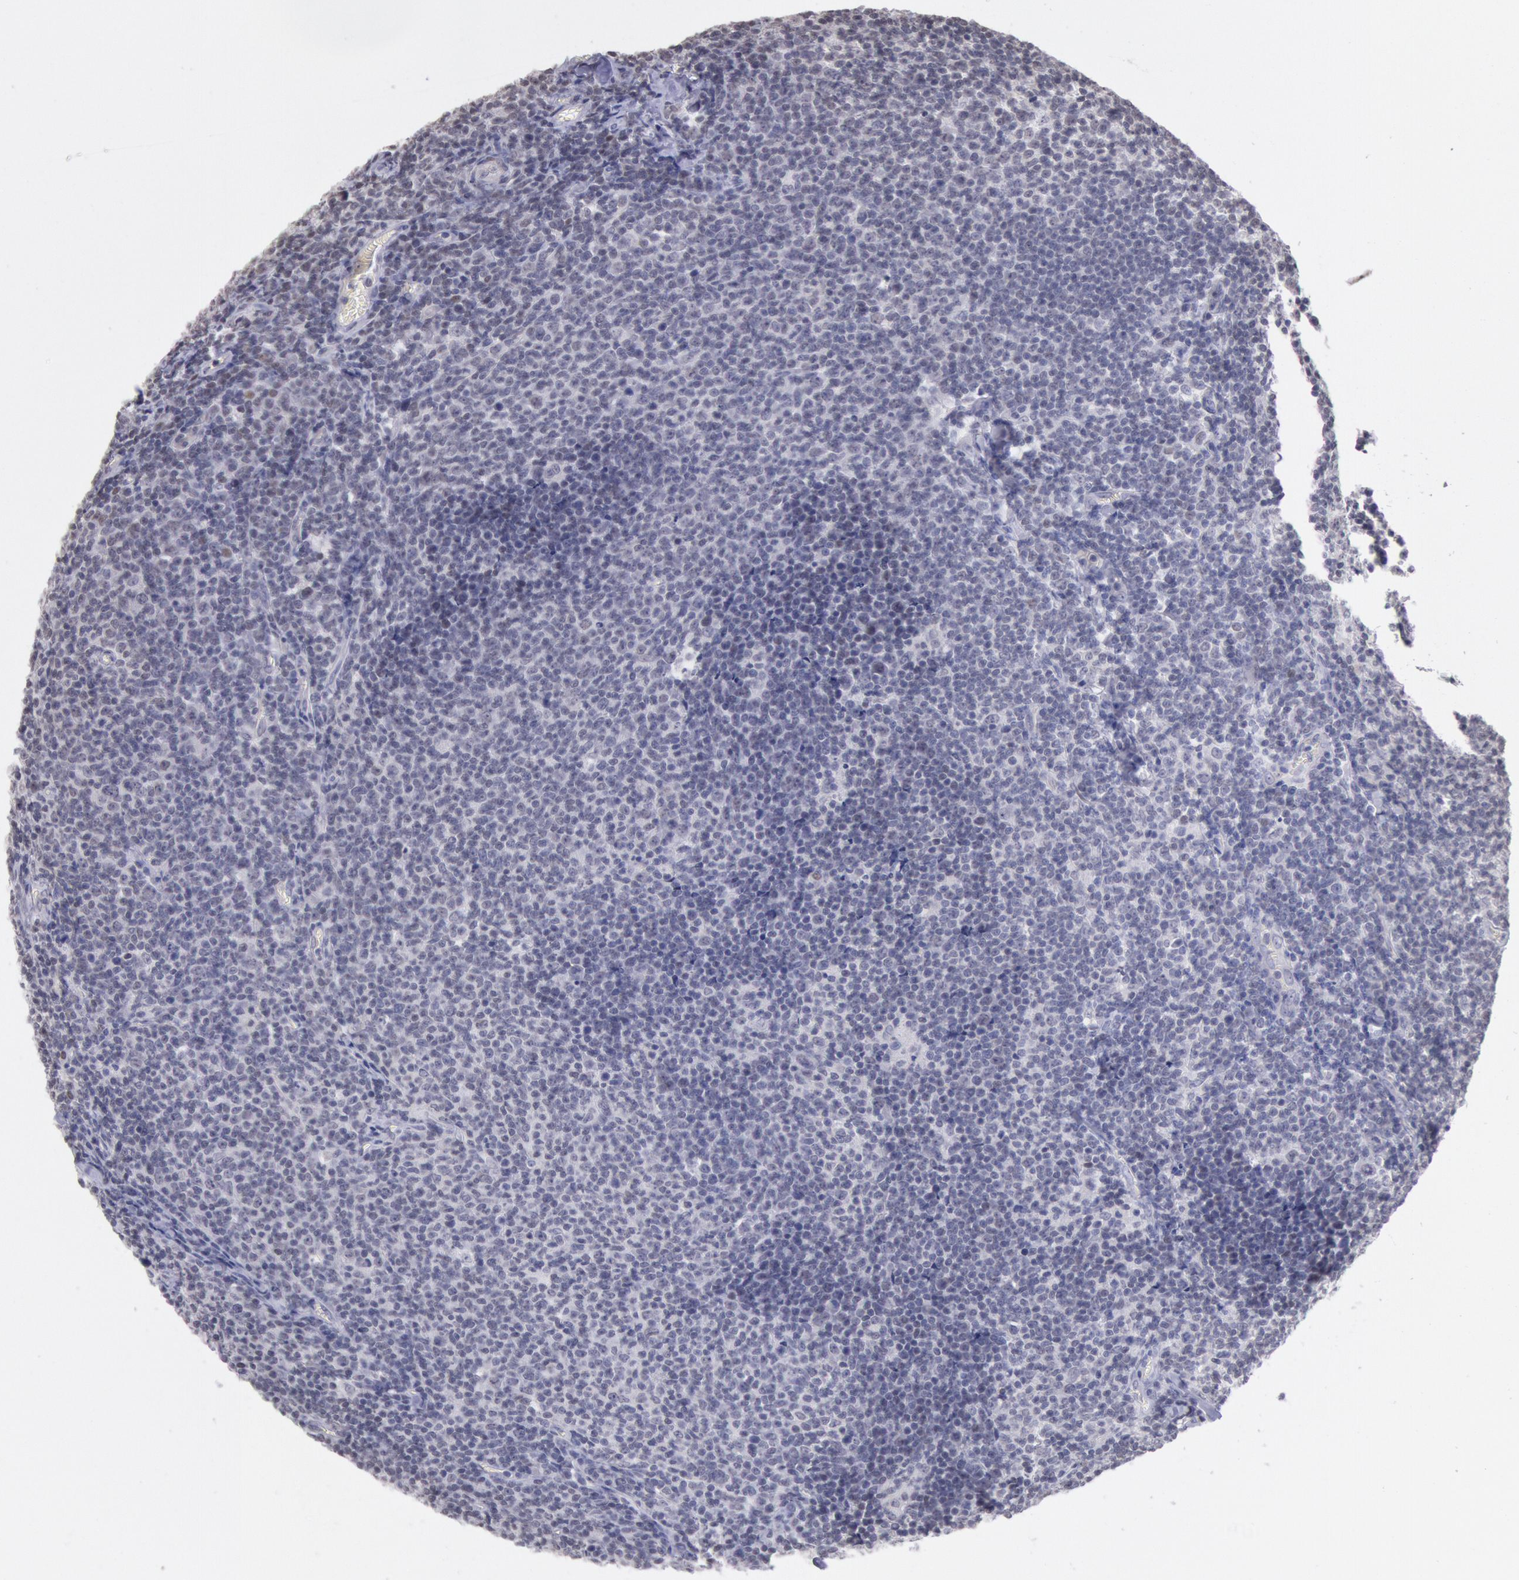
{"staining": {"intensity": "negative", "quantity": "none", "location": "none"}, "tissue": "lymphoma", "cell_type": "Tumor cells", "image_type": "cancer", "snomed": [{"axis": "morphology", "description": "Malignant lymphoma, non-Hodgkin's type, Low grade"}, {"axis": "topography", "description": "Lymph node"}], "caption": "Immunohistochemistry of low-grade malignant lymphoma, non-Hodgkin's type displays no expression in tumor cells.", "gene": "MYH7", "patient": {"sex": "male", "age": 74}}